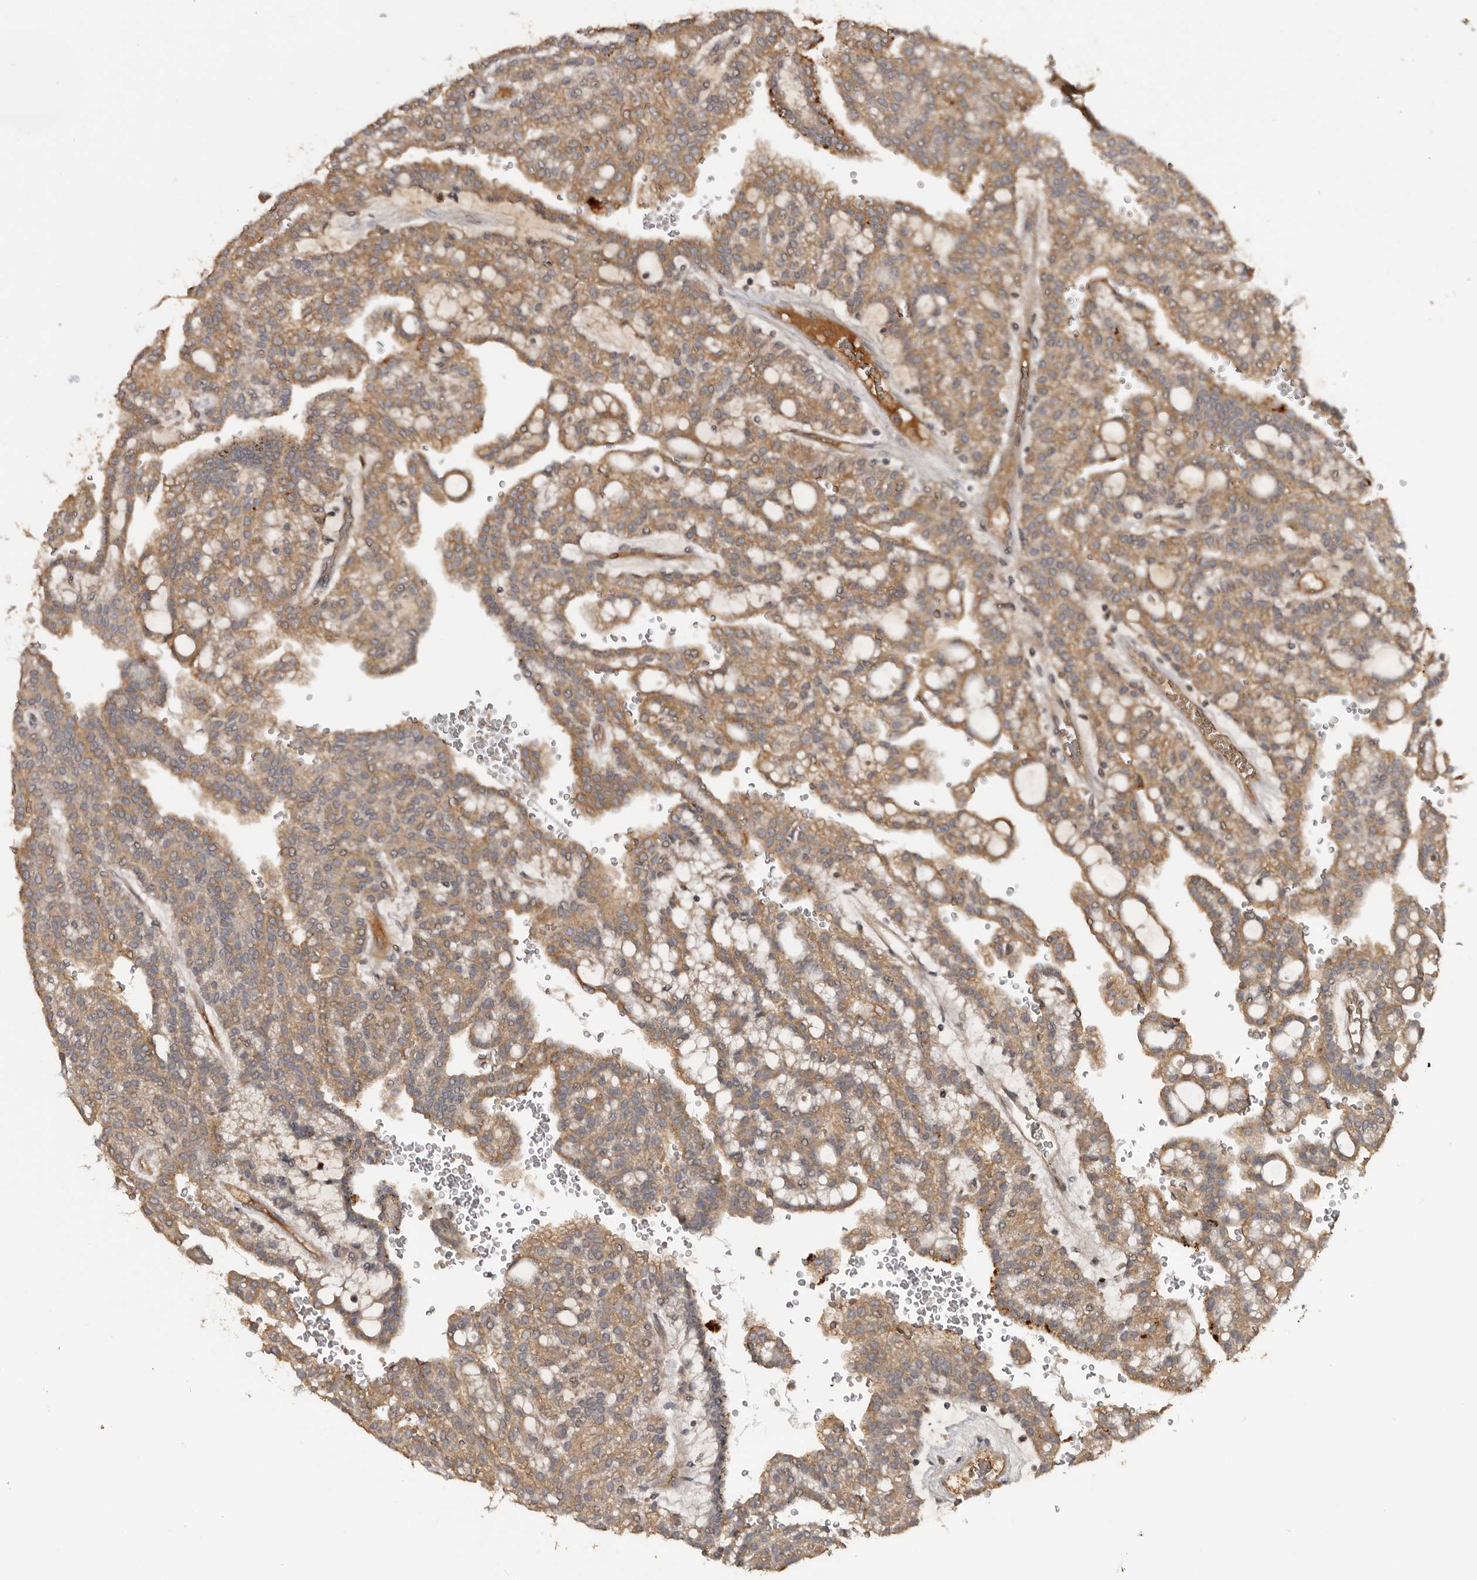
{"staining": {"intensity": "moderate", "quantity": ">75%", "location": "cytoplasmic/membranous"}, "tissue": "renal cancer", "cell_type": "Tumor cells", "image_type": "cancer", "snomed": [{"axis": "morphology", "description": "Adenocarcinoma, NOS"}, {"axis": "topography", "description": "Kidney"}], "caption": "Protein expression analysis of renal cancer demonstrates moderate cytoplasmic/membranous staining in about >75% of tumor cells.", "gene": "NMUR1", "patient": {"sex": "male", "age": 63}}